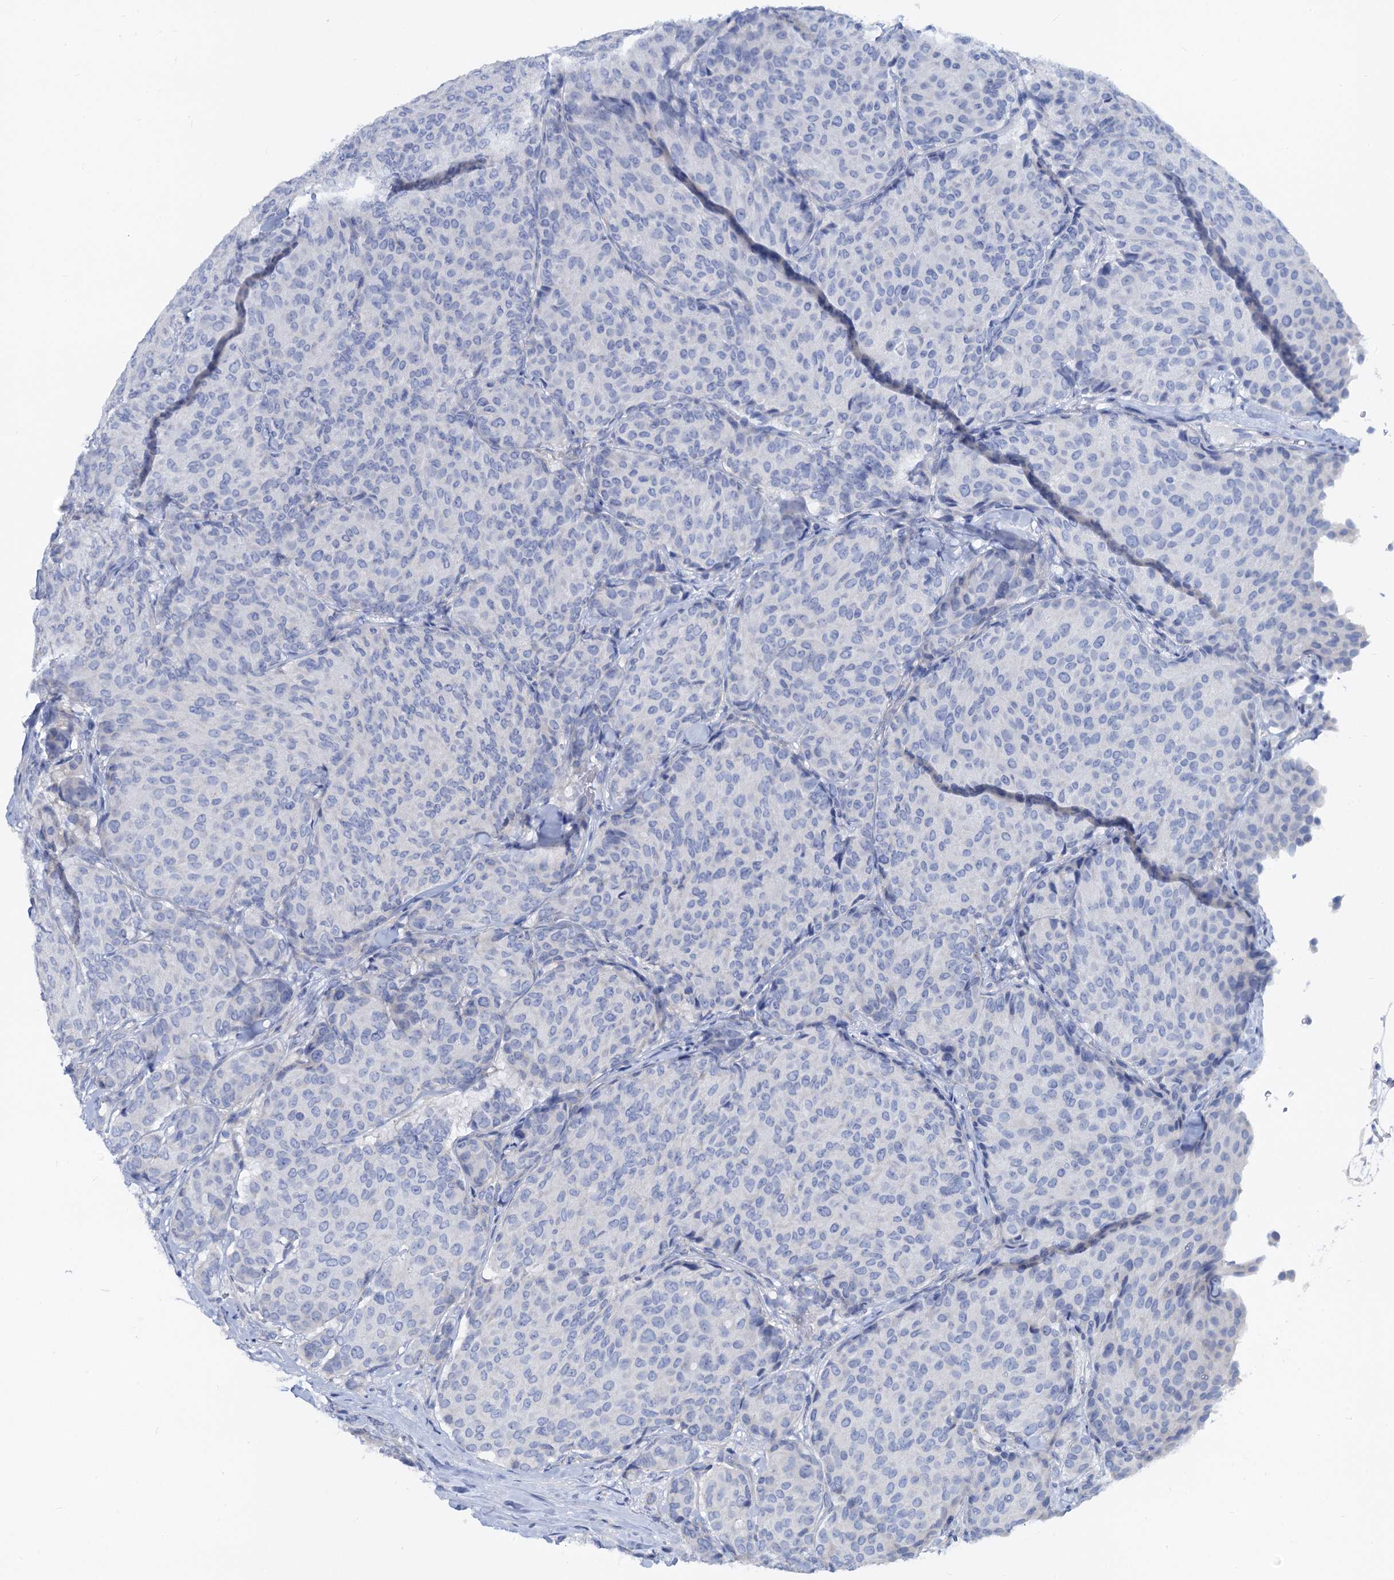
{"staining": {"intensity": "negative", "quantity": "none", "location": "none"}, "tissue": "breast cancer", "cell_type": "Tumor cells", "image_type": "cancer", "snomed": [{"axis": "morphology", "description": "Duct carcinoma"}, {"axis": "topography", "description": "Breast"}], "caption": "Immunohistochemical staining of breast cancer exhibits no significant expression in tumor cells.", "gene": "RBP3", "patient": {"sex": "female", "age": 75}}